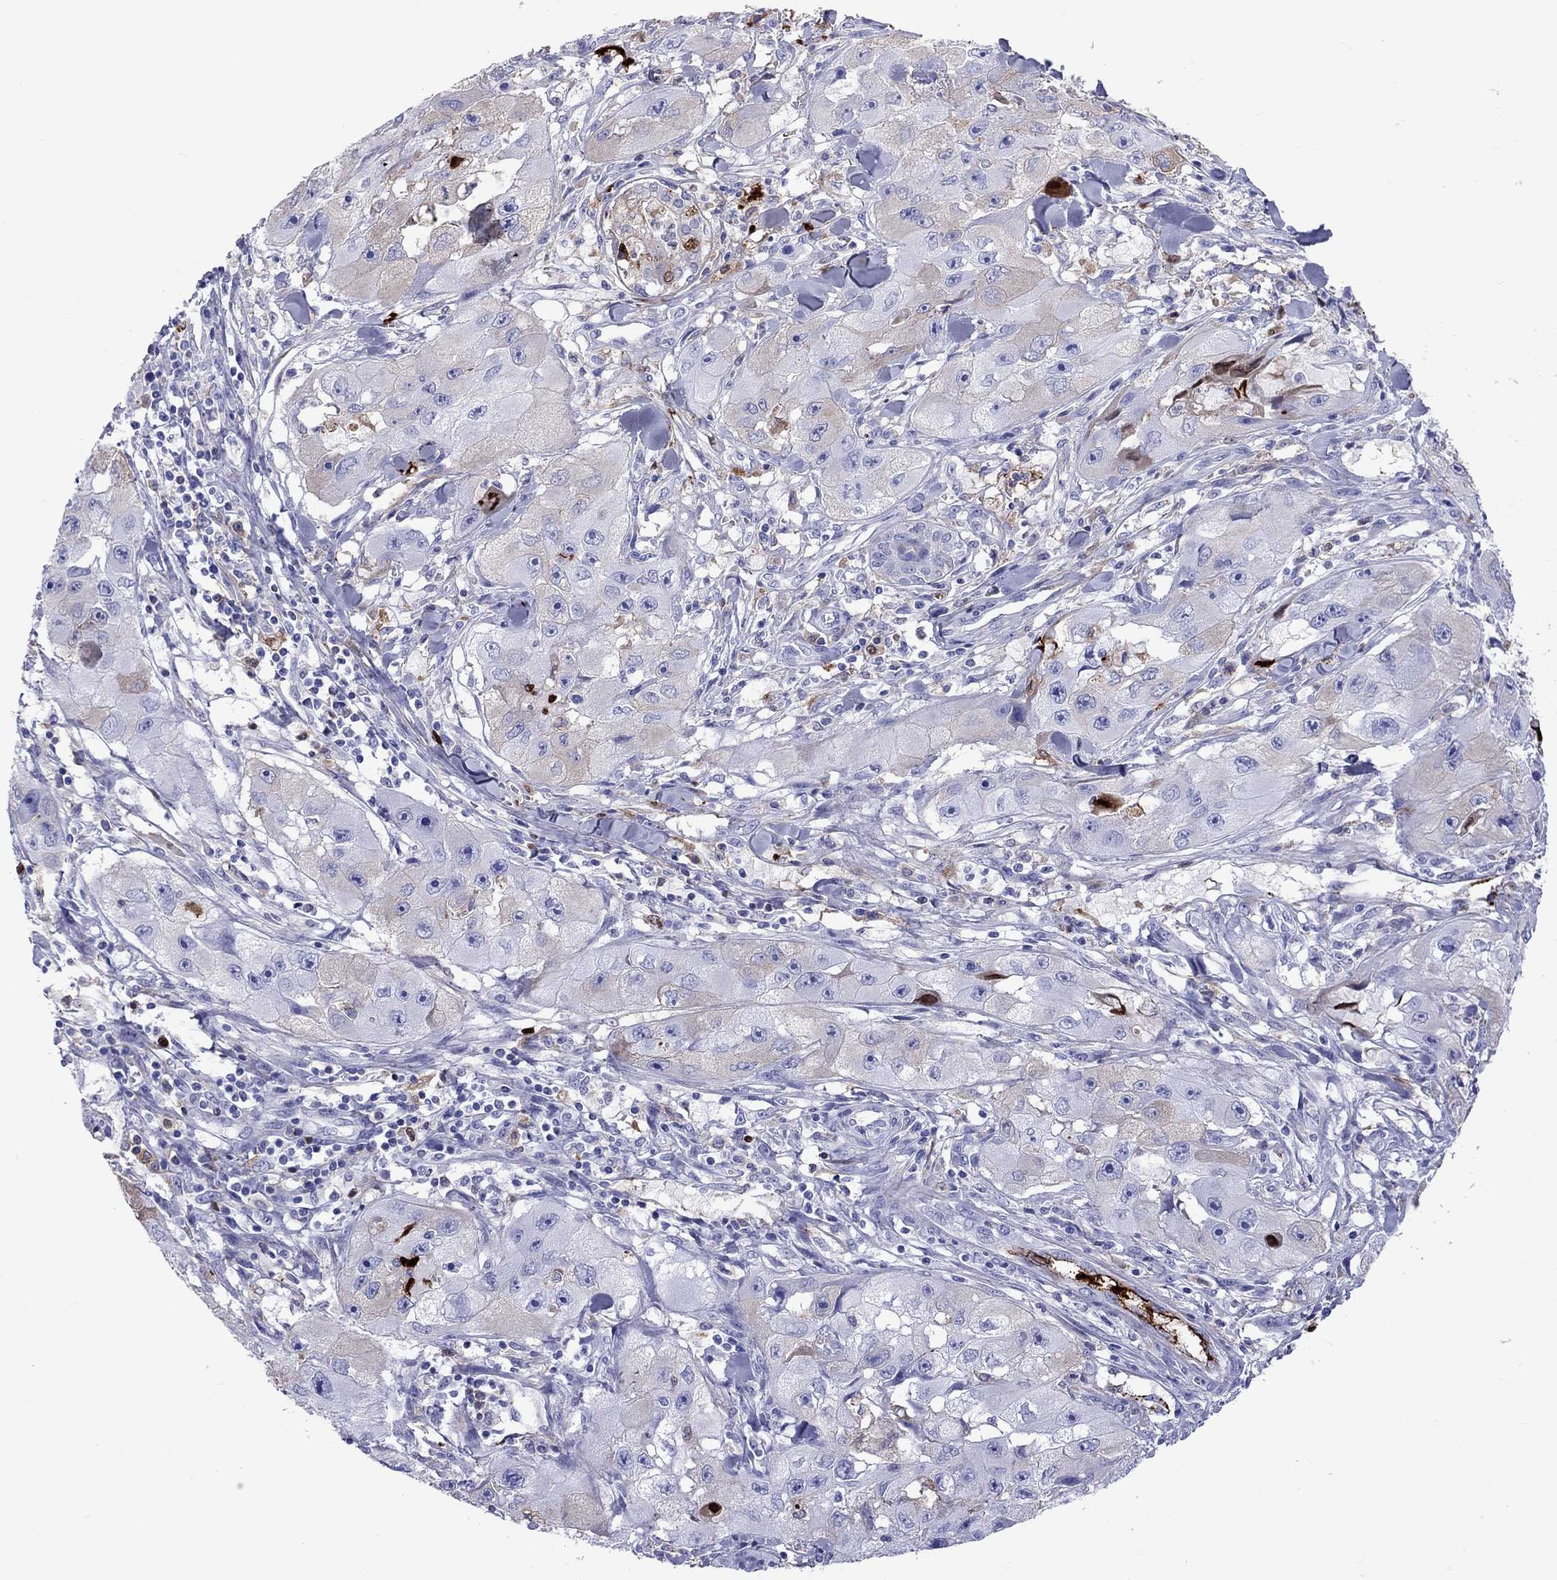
{"staining": {"intensity": "negative", "quantity": "none", "location": "none"}, "tissue": "skin cancer", "cell_type": "Tumor cells", "image_type": "cancer", "snomed": [{"axis": "morphology", "description": "Squamous cell carcinoma, NOS"}, {"axis": "topography", "description": "Skin"}, {"axis": "topography", "description": "Subcutis"}], "caption": "There is no significant staining in tumor cells of squamous cell carcinoma (skin).", "gene": "SERPINA3", "patient": {"sex": "male", "age": 73}}